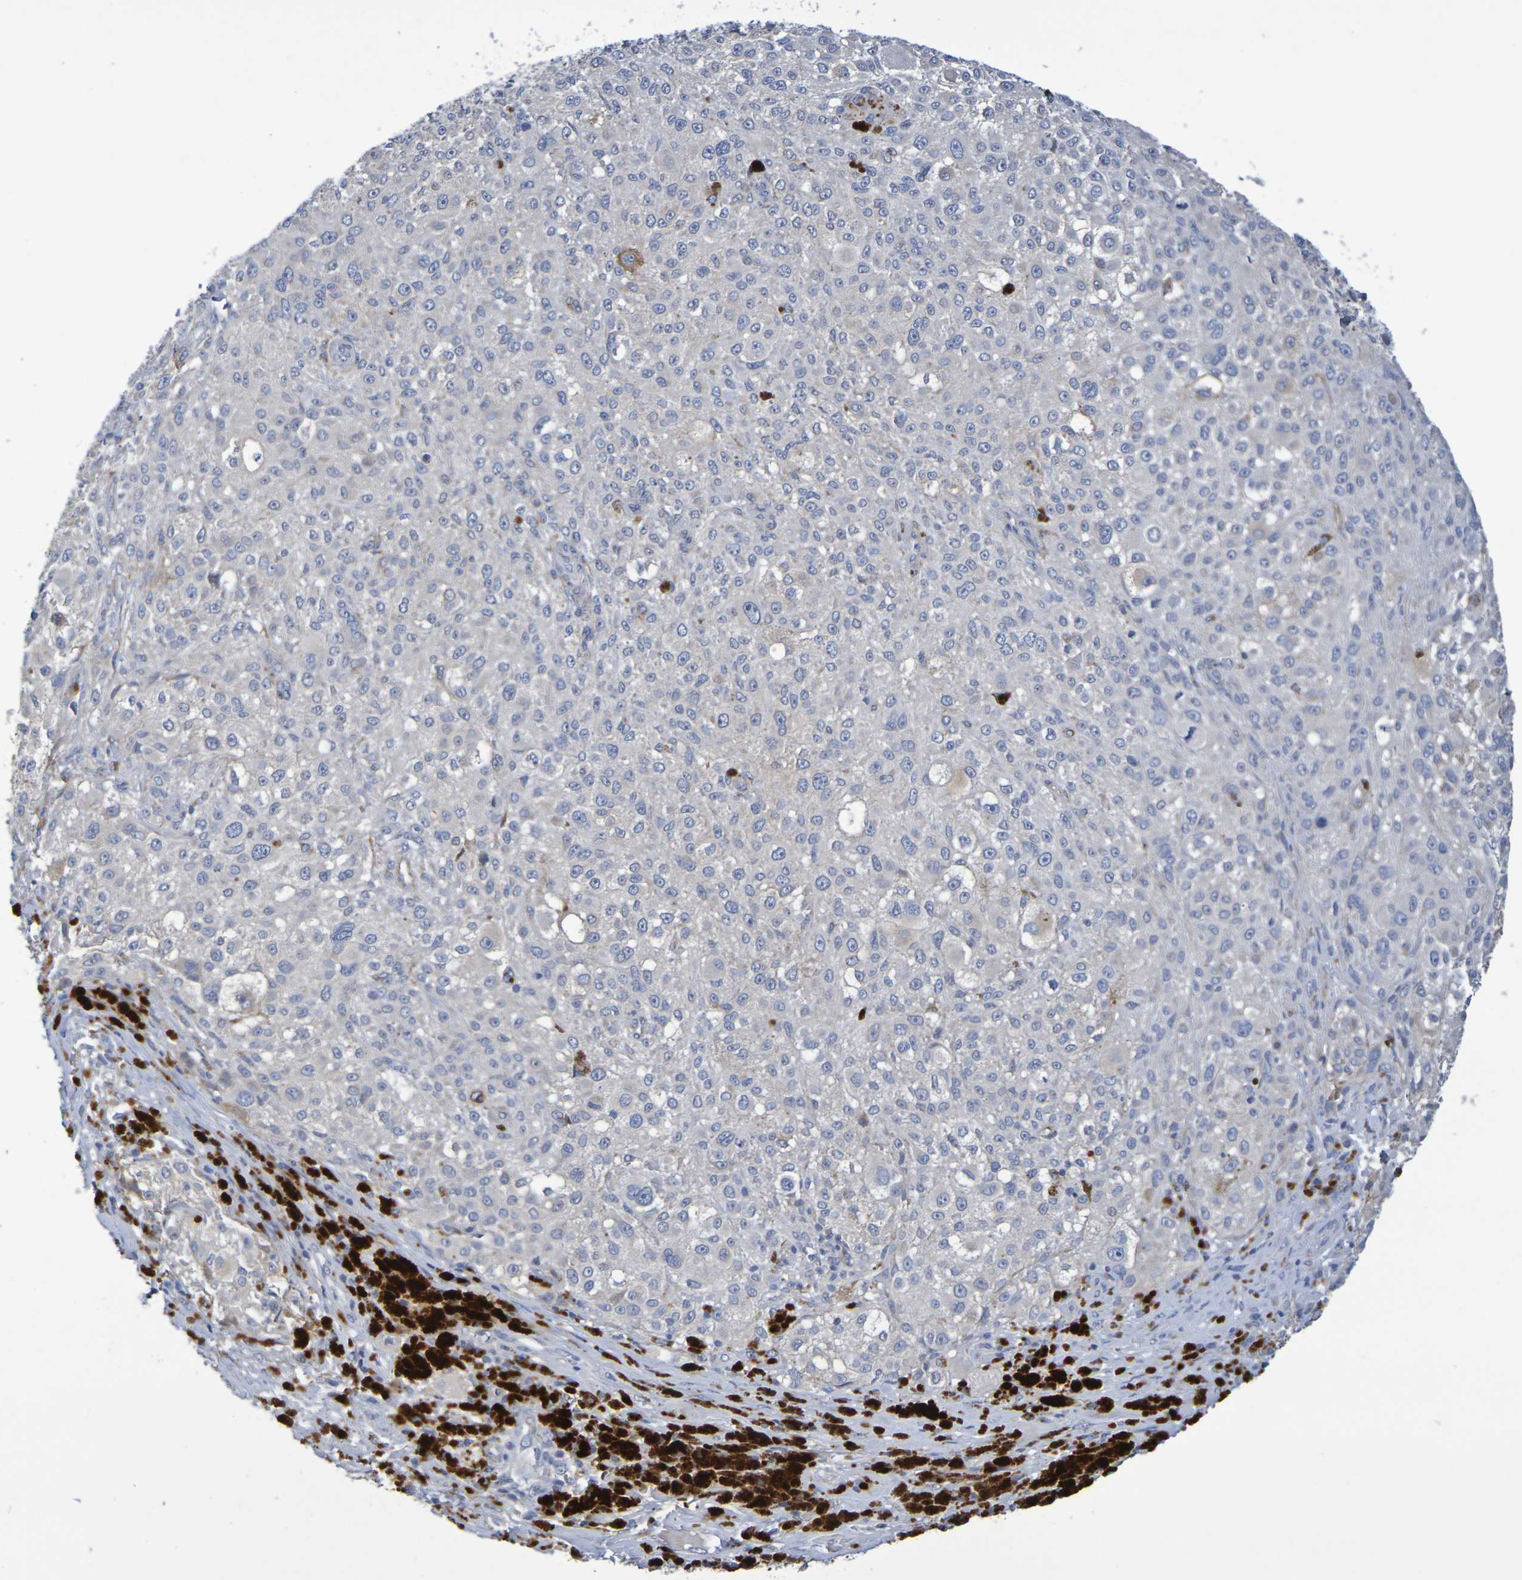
{"staining": {"intensity": "weak", "quantity": "<25%", "location": "cytoplasmic/membranous"}, "tissue": "melanoma", "cell_type": "Tumor cells", "image_type": "cancer", "snomed": [{"axis": "morphology", "description": "Necrosis, NOS"}, {"axis": "morphology", "description": "Malignant melanoma, NOS"}, {"axis": "topography", "description": "Skin"}], "caption": "The image reveals no significant staining in tumor cells of melanoma.", "gene": "SDC4", "patient": {"sex": "female", "age": 87}}